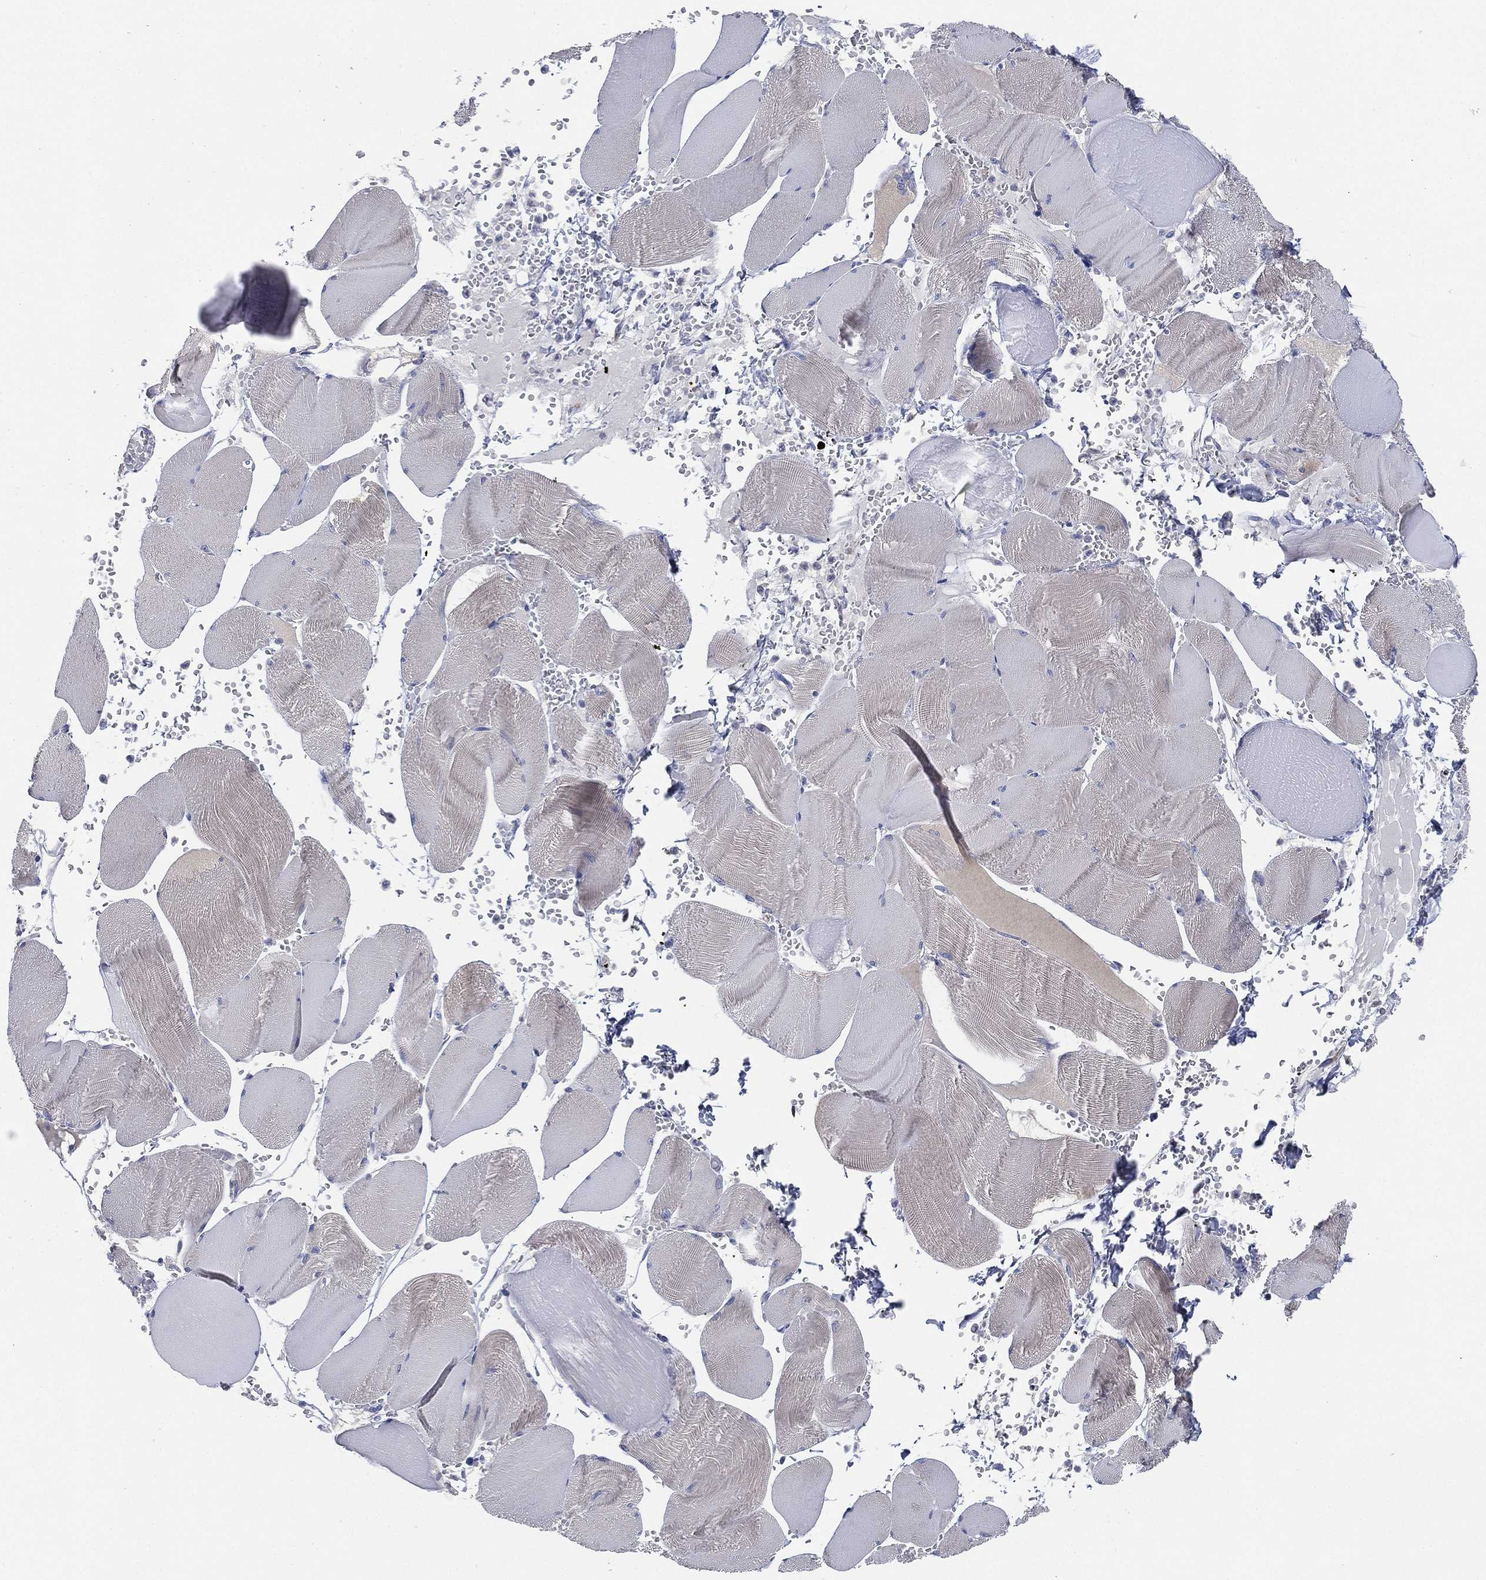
{"staining": {"intensity": "negative", "quantity": "none", "location": "none"}, "tissue": "skeletal muscle", "cell_type": "Myocytes", "image_type": "normal", "snomed": [{"axis": "morphology", "description": "Normal tissue, NOS"}, {"axis": "topography", "description": "Skeletal muscle"}], "caption": "Benign skeletal muscle was stained to show a protein in brown. There is no significant expression in myocytes.", "gene": "ATP8A2", "patient": {"sex": "male", "age": 56}}